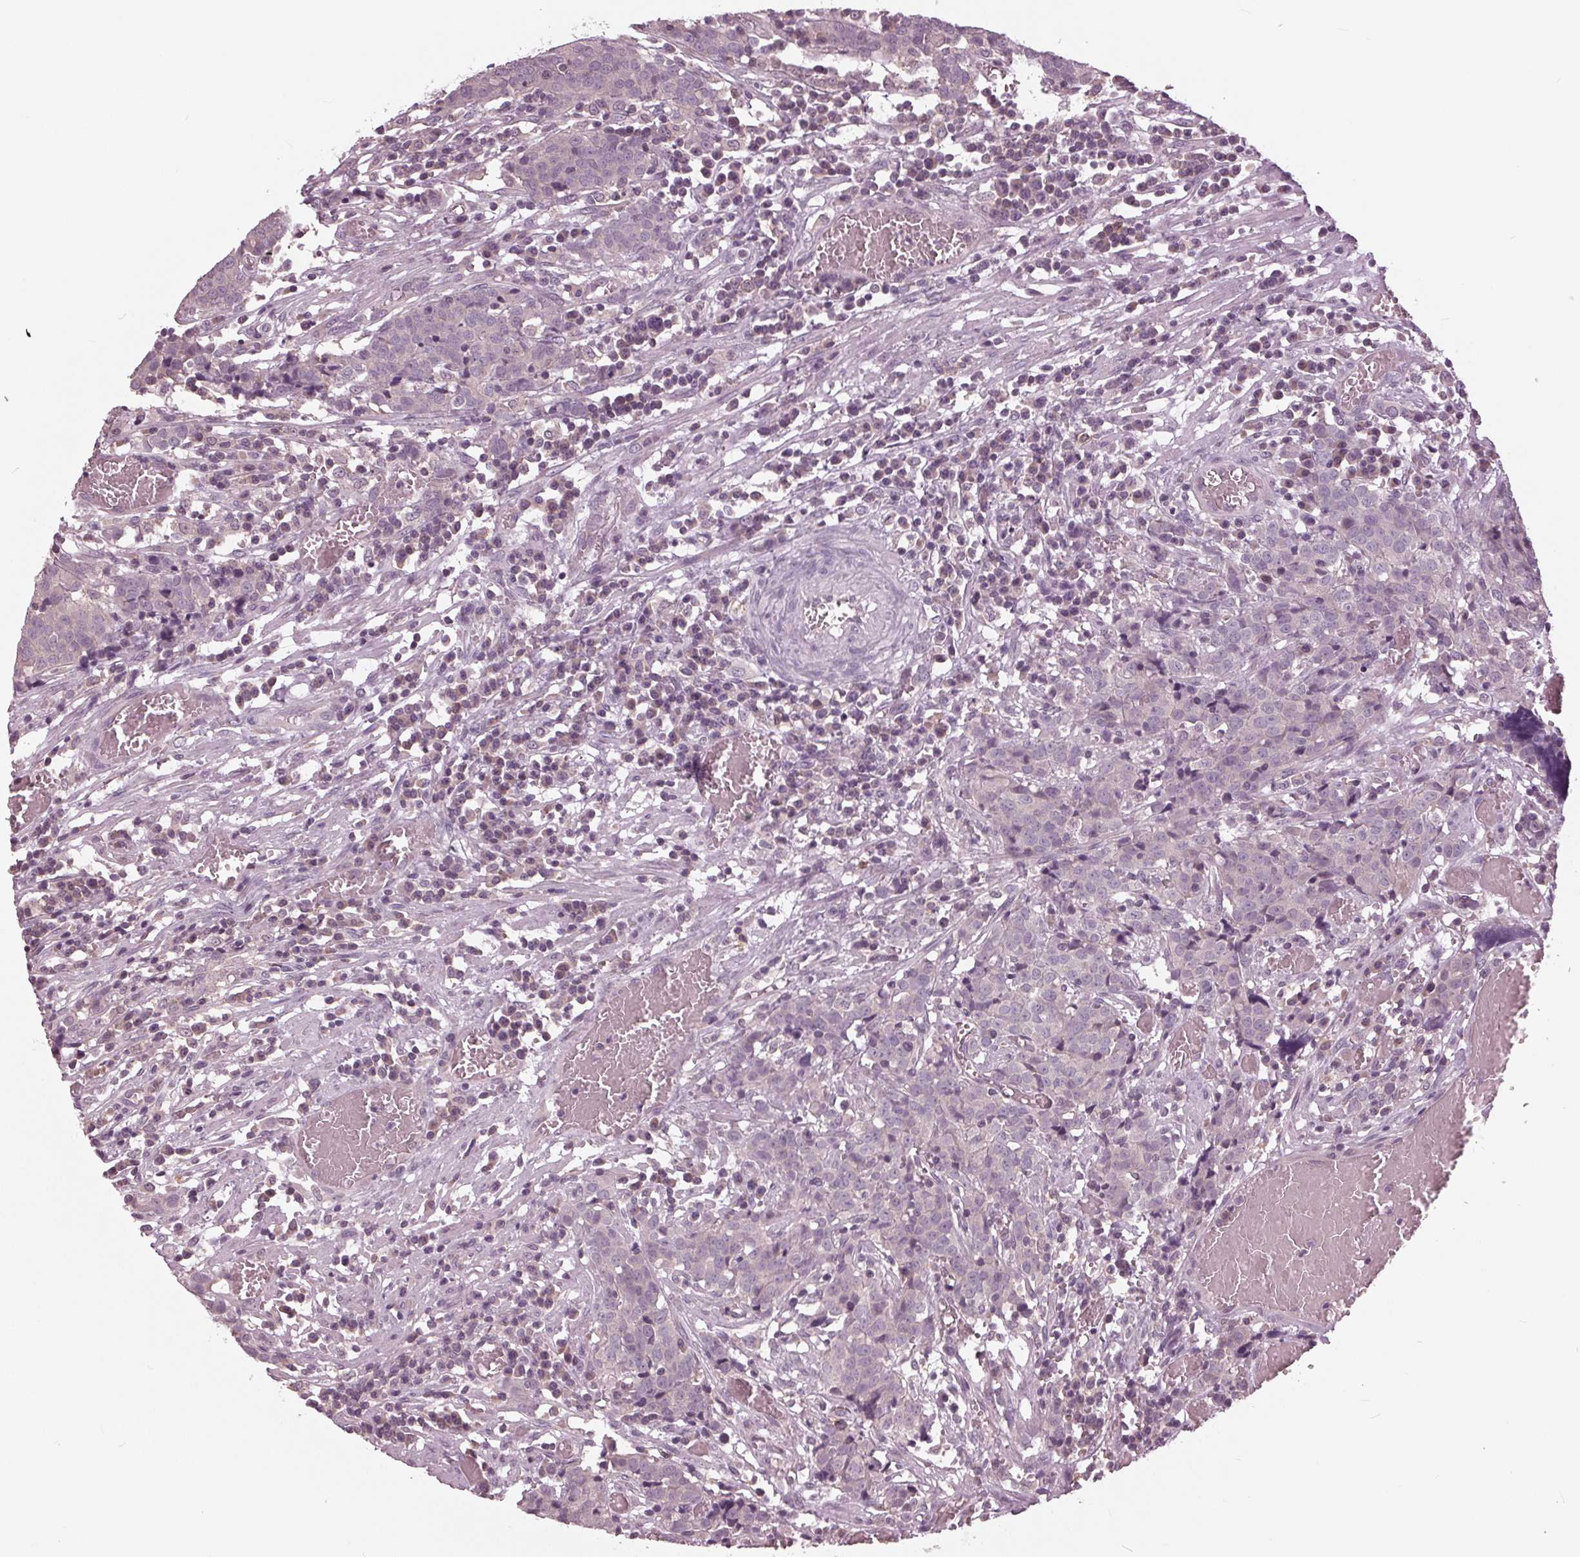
{"staining": {"intensity": "negative", "quantity": "none", "location": "none"}, "tissue": "prostate cancer", "cell_type": "Tumor cells", "image_type": "cancer", "snomed": [{"axis": "morphology", "description": "Adenocarcinoma, High grade"}, {"axis": "topography", "description": "Prostate and seminal vesicle, NOS"}], "caption": "This histopathology image is of prostate cancer stained with immunohistochemistry (IHC) to label a protein in brown with the nuclei are counter-stained blue. There is no staining in tumor cells. Nuclei are stained in blue.", "gene": "SIGLEC6", "patient": {"sex": "male", "age": 60}}